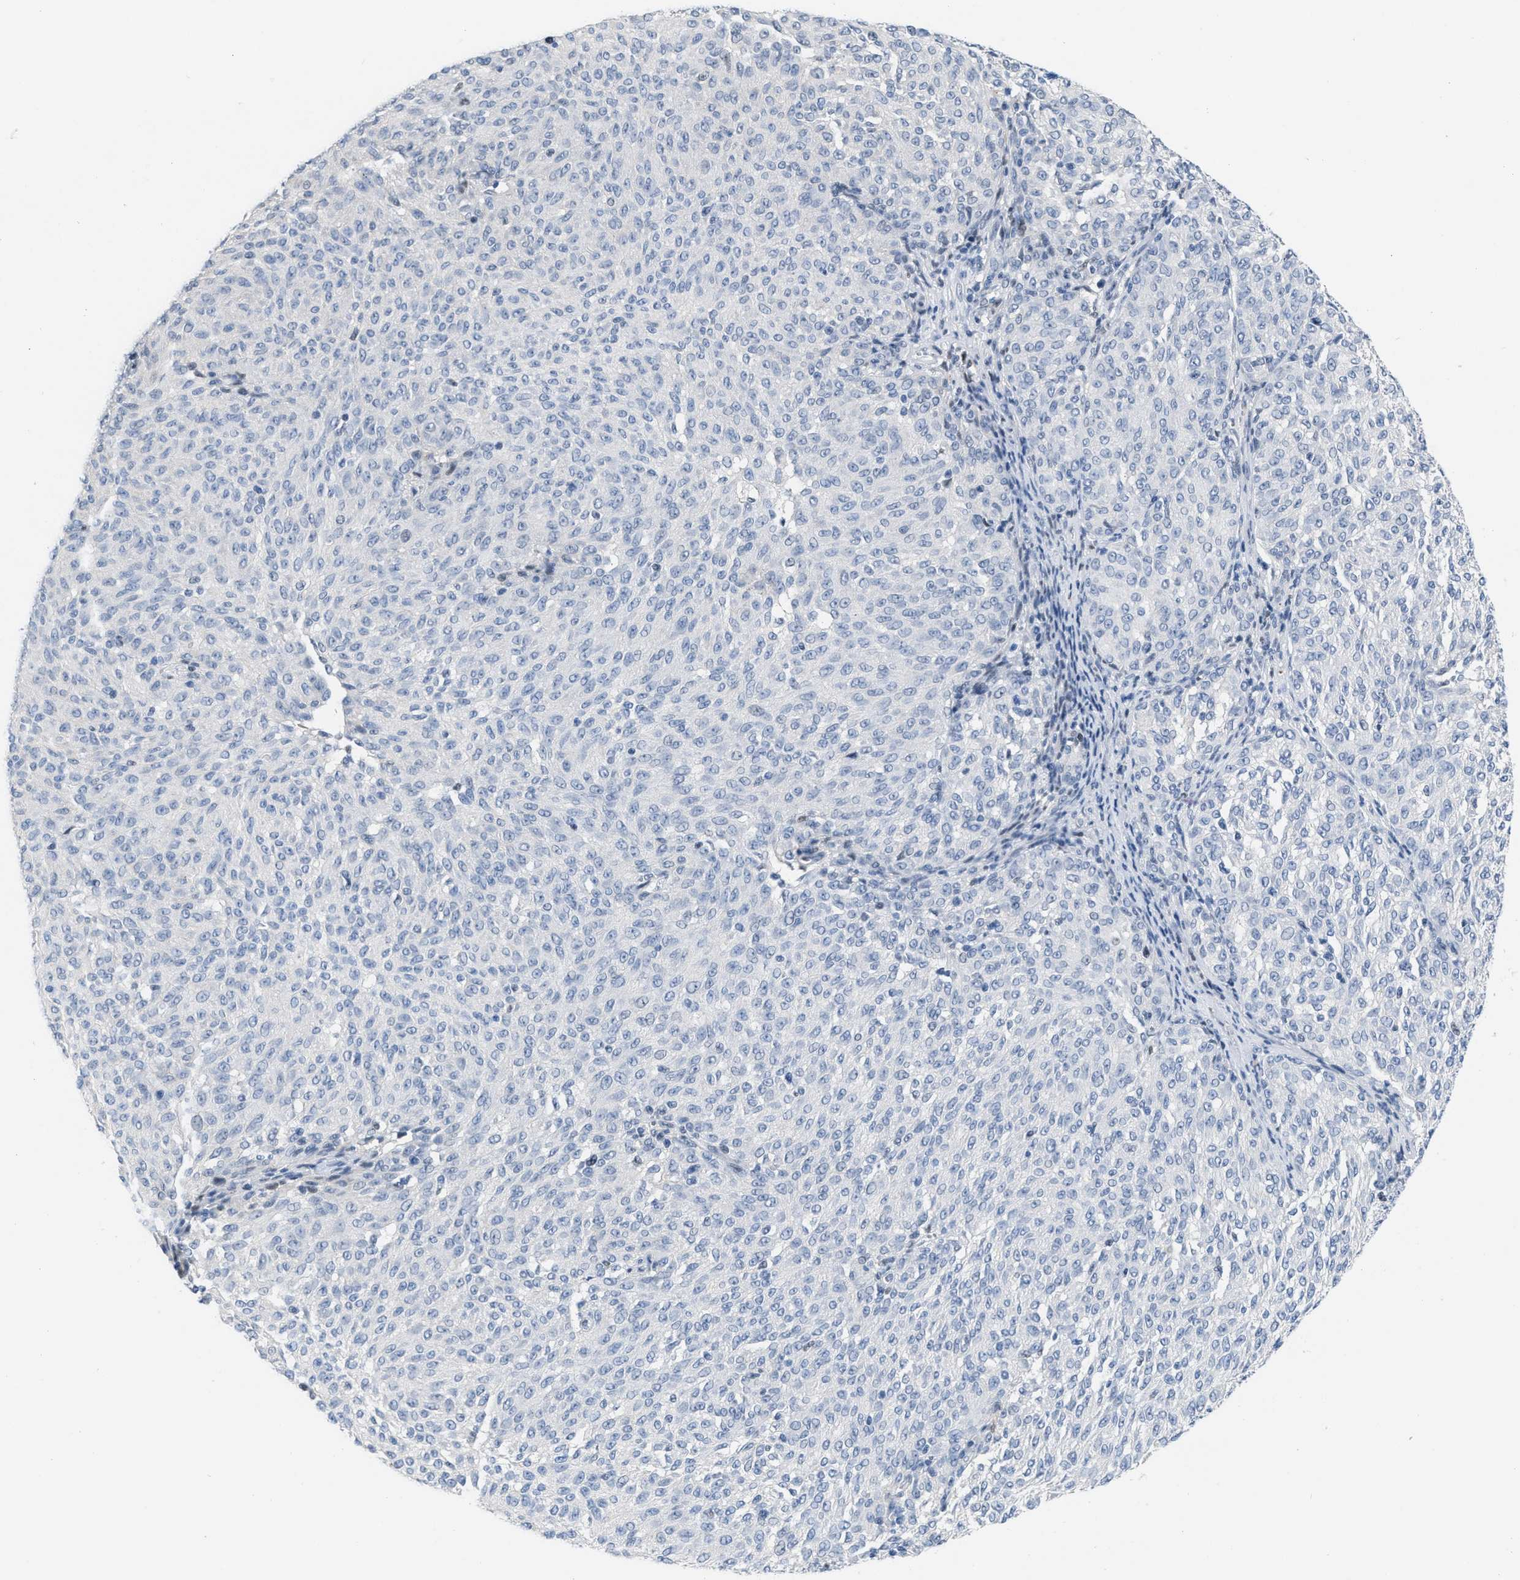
{"staining": {"intensity": "negative", "quantity": "none", "location": "none"}, "tissue": "melanoma", "cell_type": "Tumor cells", "image_type": "cancer", "snomed": [{"axis": "morphology", "description": "Malignant melanoma, NOS"}, {"axis": "topography", "description": "Skin"}], "caption": "The immunohistochemistry image has no significant staining in tumor cells of malignant melanoma tissue.", "gene": "BOLL", "patient": {"sex": "female", "age": 72}}